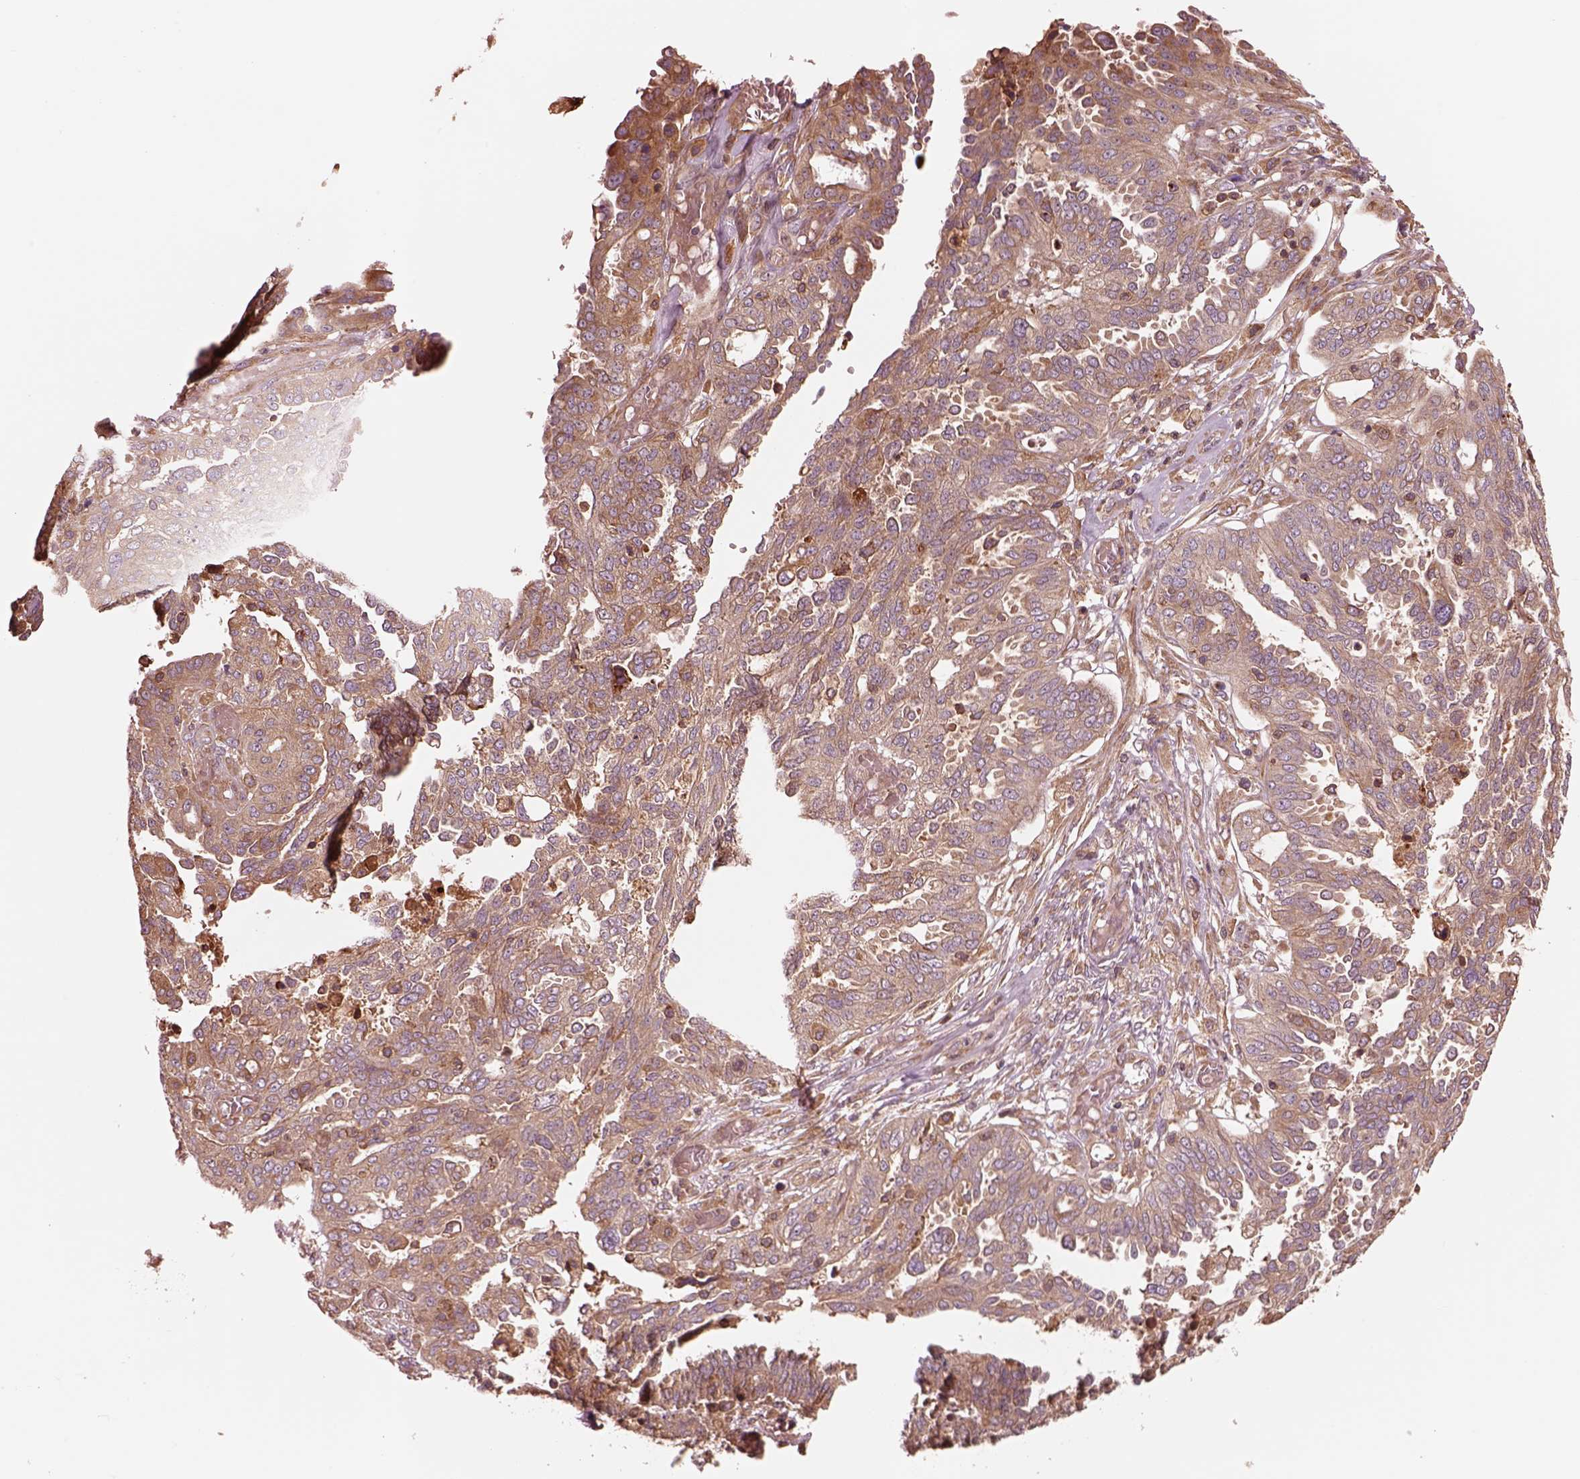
{"staining": {"intensity": "moderate", "quantity": "<25%", "location": "cytoplasmic/membranous"}, "tissue": "ovarian cancer", "cell_type": "Tumor cells", "image_type": "cancer", "snomed": [{"axis": "morphology", "description": "Cystadenocarcinoma, serous, NOS"}, {"axis": "topography", "description": "Ovary"}], "caption": "IHC micrograph of neoplastic tissue: ovarian serous cystadenocarcinoma stained using immunohistochemistry (IHC) shows low levels of moderate protein expression localized specifically in the cytoplasmic/membranous of tumor cells, appearing as a cytoplasmic/membranous brown color.", "gene": "ASCC2", "patient": {"sex": "female", "age": 67}}